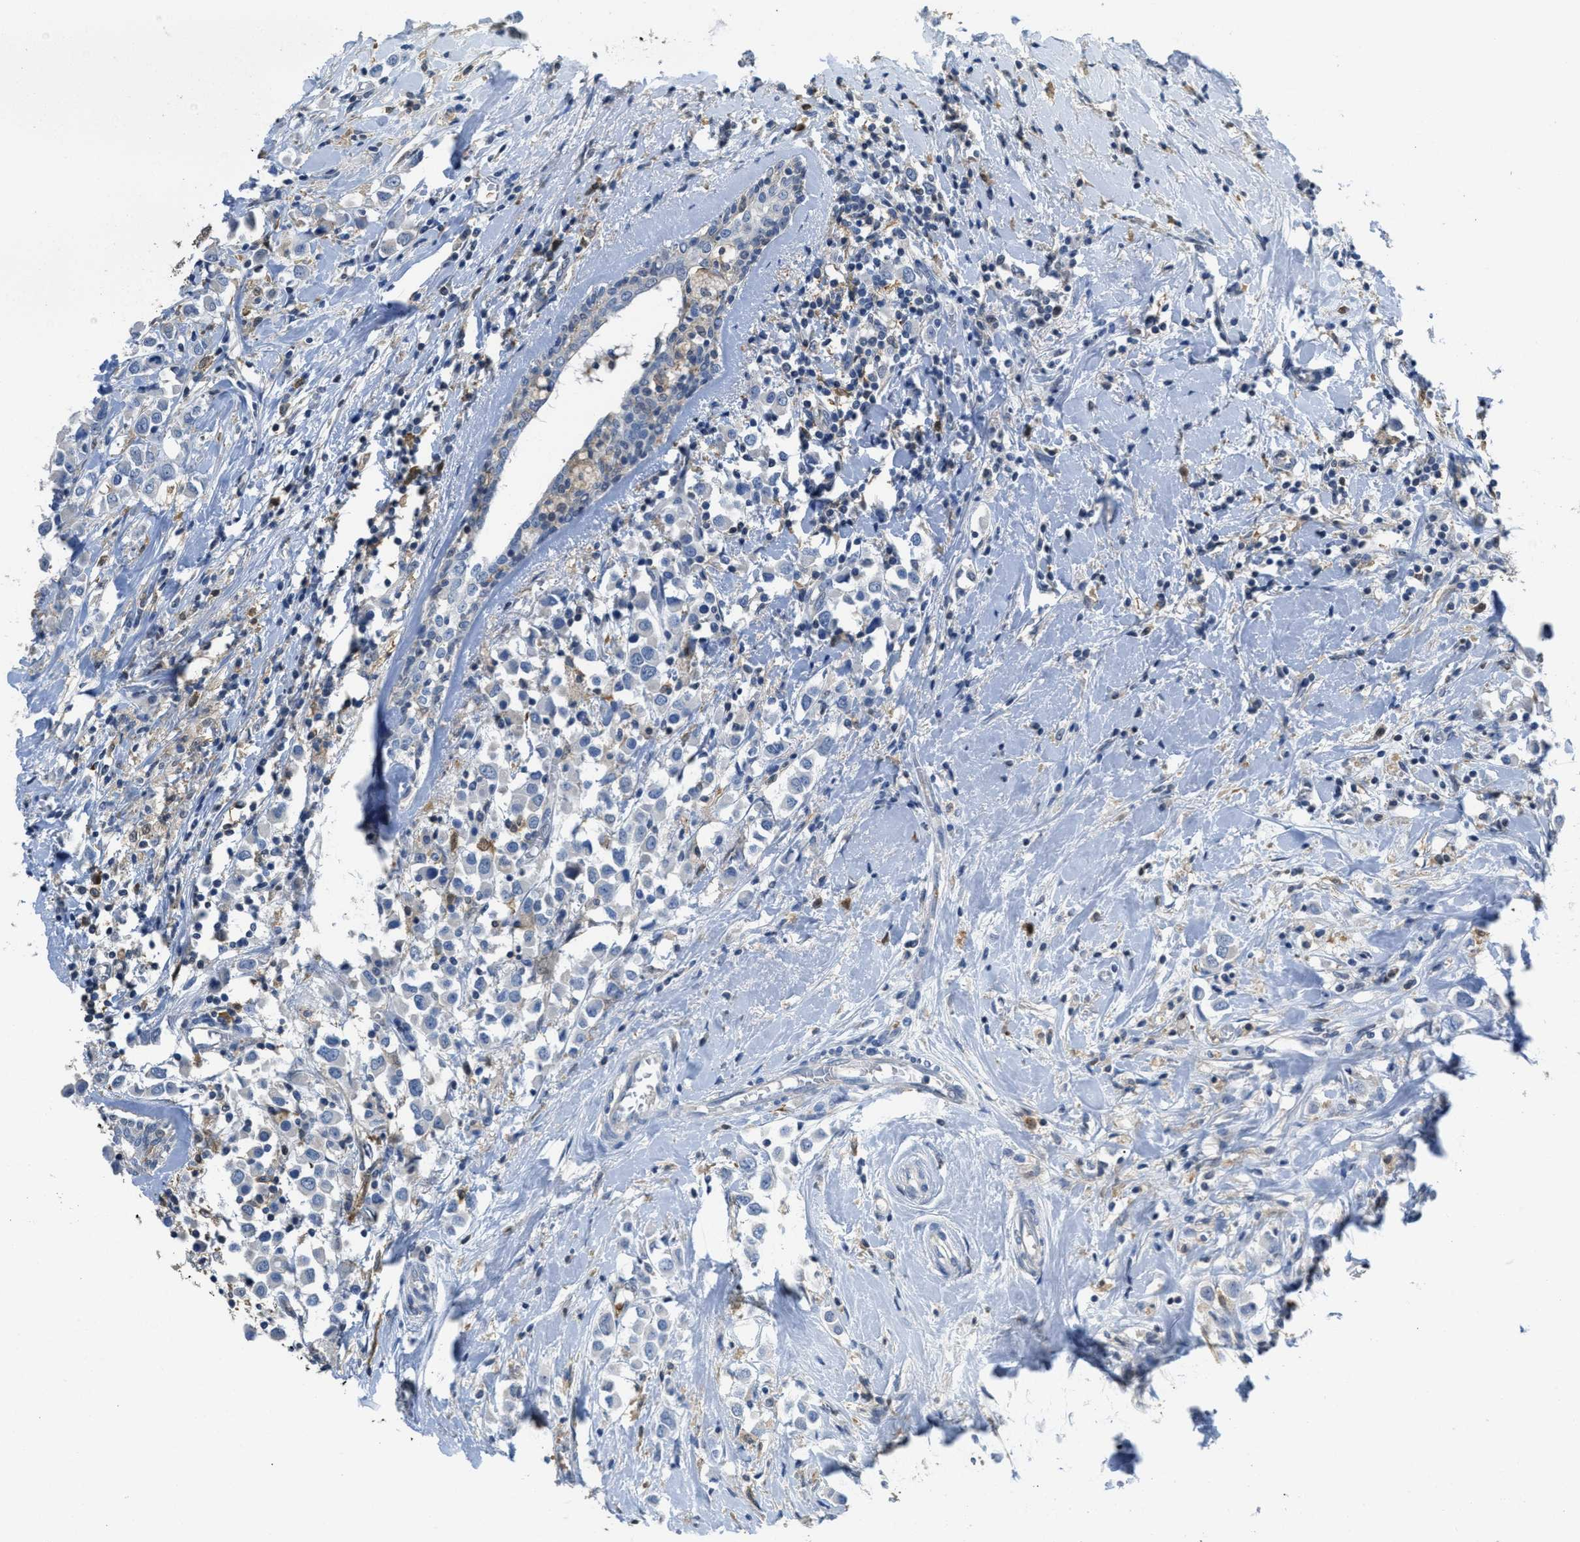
{"staining": {"intensity": "negative", "quantity": "none", "location": "none"}, "tissue": "breast cancer", "cell_type": "Tumor cells", "image_type": "cancer", "snomed": [{"axis": "morphology", "description": "Duct carcinoma"}, {"axis": "topography", "description": "Breast"}], "caption": "Tumor cells show no significant protein expression in intraductal carcinoma (breast).", "gene": "SERPINB1", "patient": {"sex": "female", "age": 61}}